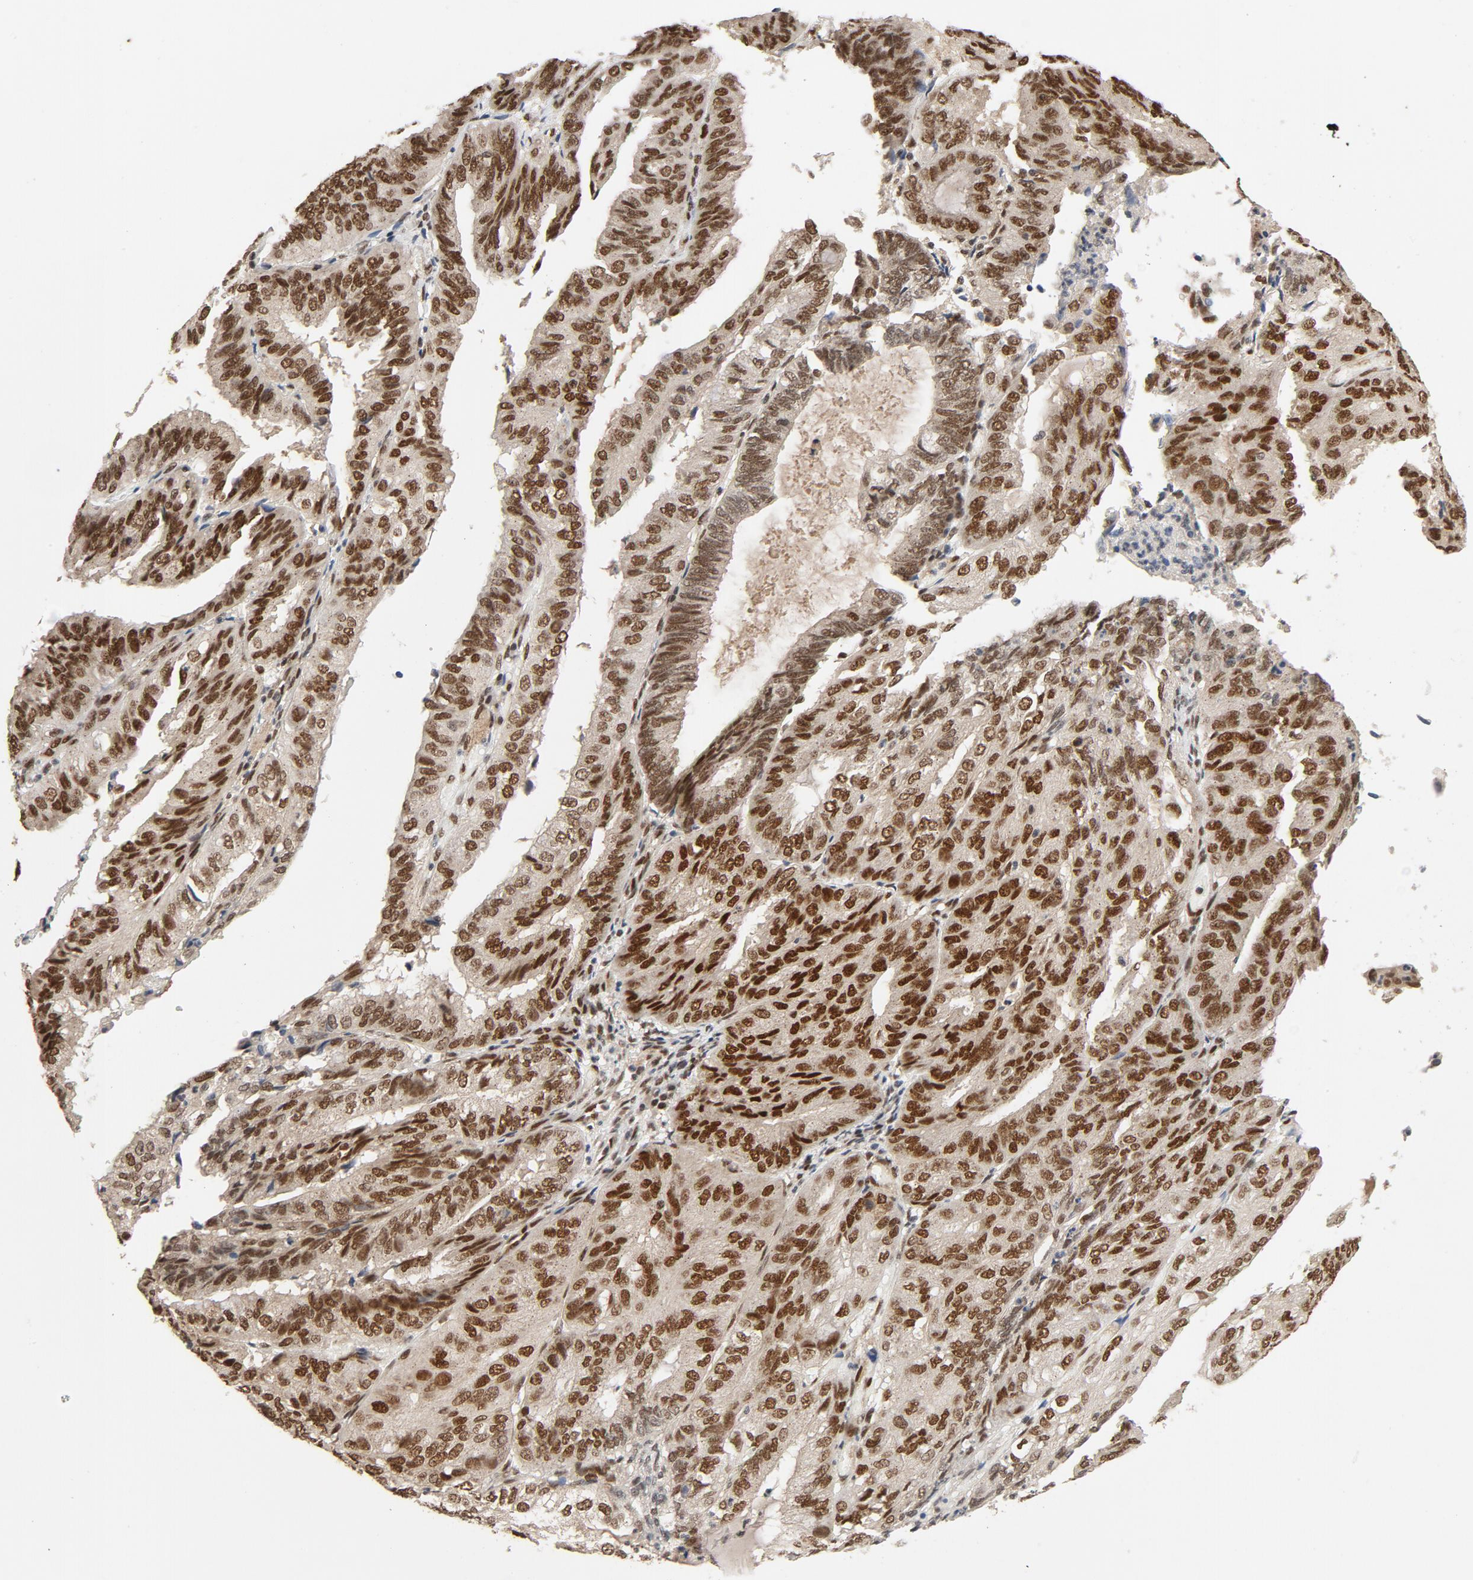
{"staining": {"intensity": "strong", "quantity": ">75%", "location": "nuclear"}, "tissue": "endometrial cancer", "cell_type": "Tumor cells", "image_type": "cancer", "snomed": [{"axis": "morphology", "description": "Adenocarcinoma, NOS"}, {"axis": "topography", "description": "Endometrium"}], "caption": "An immunohistochemistry image of neoplastic tissue is shown. Protein staining in brown highlights strong nuclear positivity in endometrial adenocarcinoma within tumor cells.", "gene": "SMARCD1", "patient": {"sex": "female", "age": 59}}